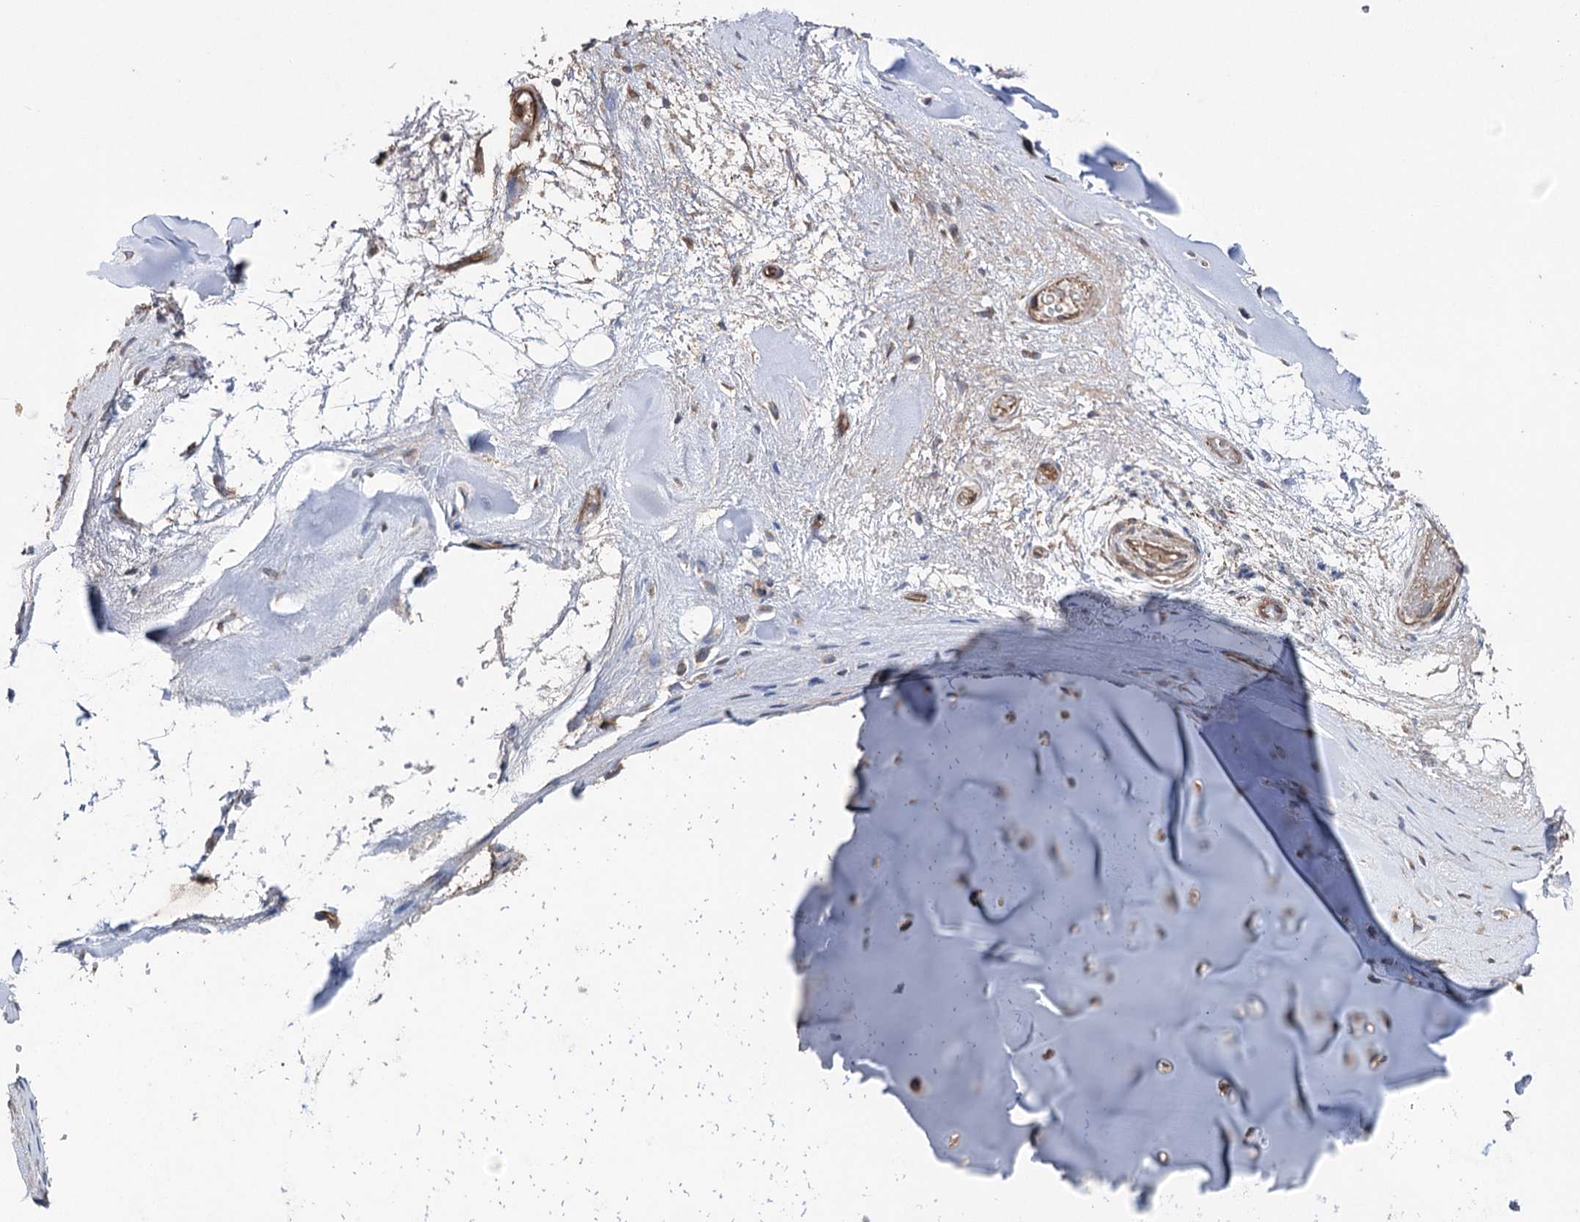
{"staining": {"intensity": "negative", "quantity": "none", "location": "none"}, "tissue": "adipose tissue", "cell_type": "Adipocytes", "image_type": "normal", "snomed": [{"axis": "morphology", "description": "Normal tissue, NOS"}, {"axis": "morphology", "description": "Basal cell carcinoma"}, {"axis": "topography", "description": "Cartilage tissue"}, {"axis": "topography", "description": "Nasopharynx"}, {"axis": "topography", "description": "Oral tissue"}], "caption": "Immunohistochemical staining of normal adipose tissue demonstrates no significant positivity in adipocytes. Brightfield microscopy of immunohistochemistry (IHC) stained with DAB (3,3'-diaminobenzidine) (brown) and hematoxylin (blue), captured at high magnification.", "gene": "LARS2", "patient": {"sex": "female", "age": 77}}